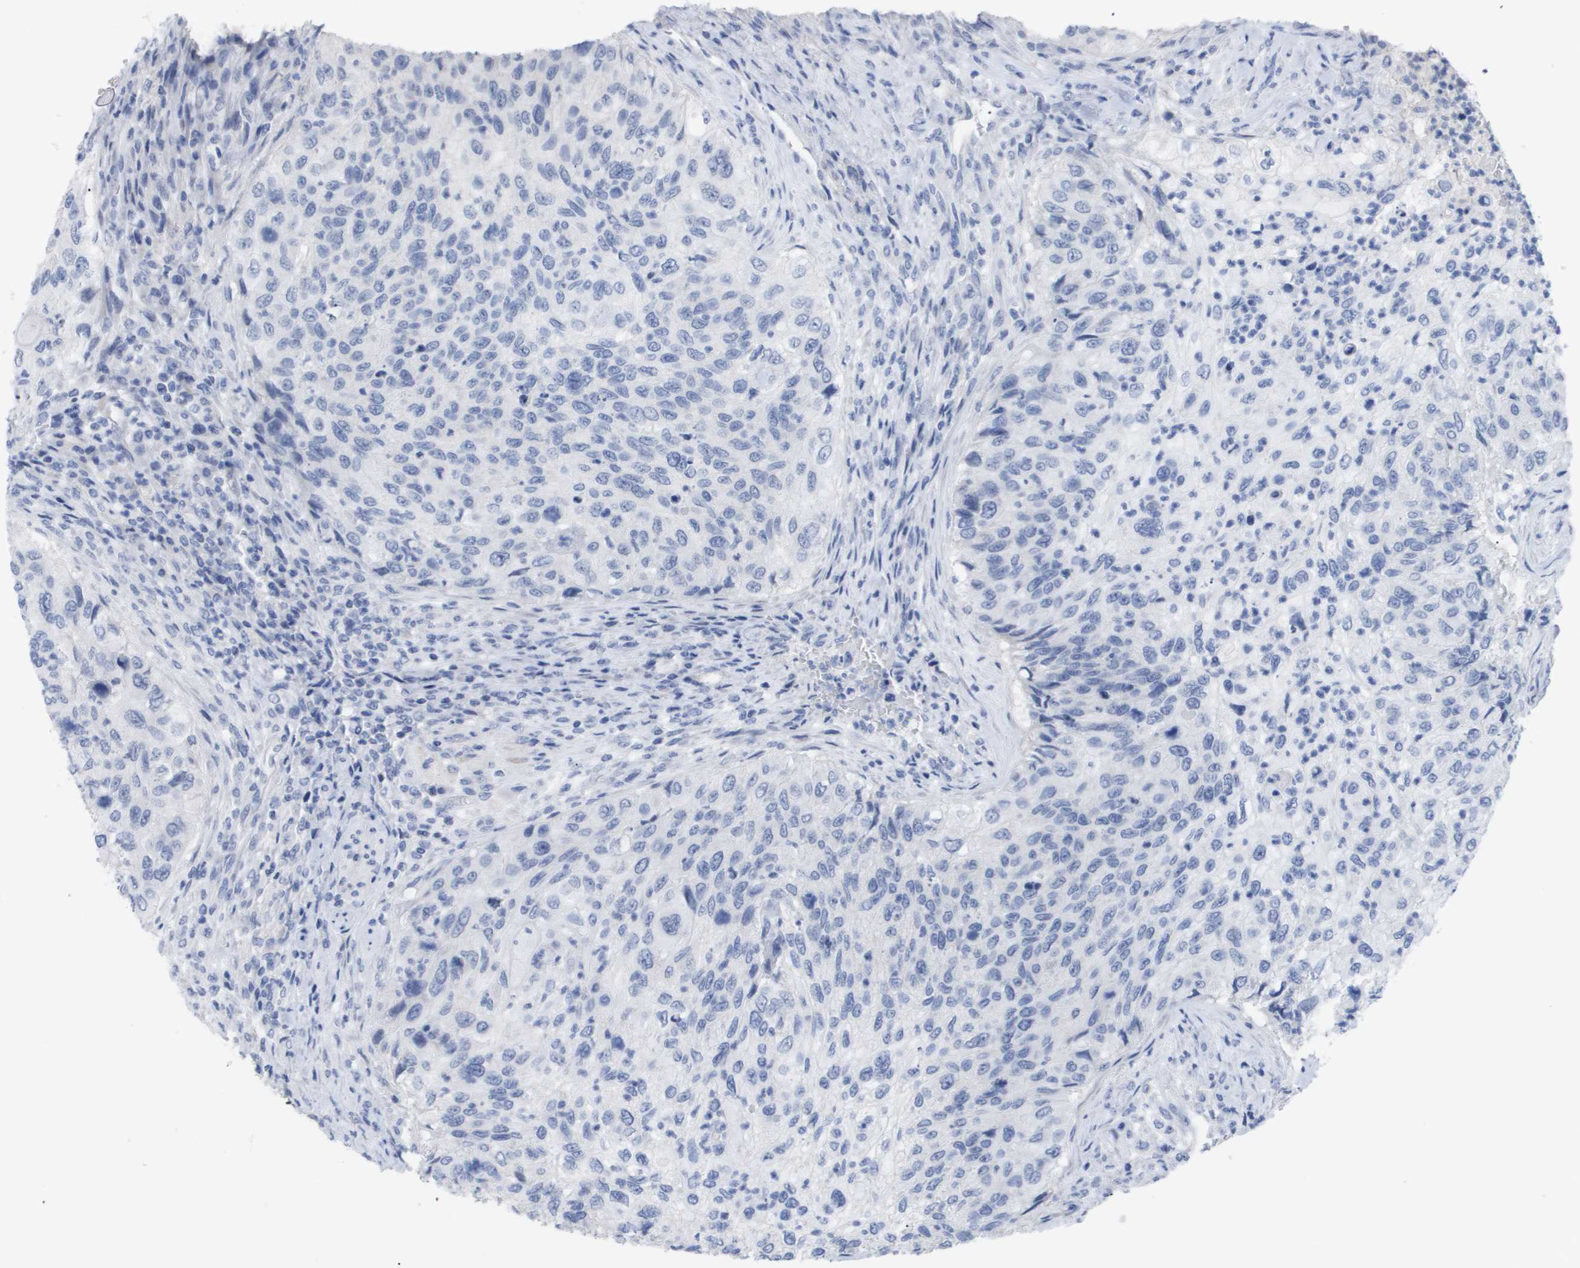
{"staining": {"intensity": "negative", "quantity": "none", "location": "none"}, "tissue": "urothelial cancer", "cell_type": "Tumor cells", "image_type": "cancer", "snomed": [{"axis": "morphology", "description": "Urothelial carcinoma, High grade"}, {"axis": "topography", "description": "Urinary bladder"}], "caption": "Human urothelial cancer stained for a protein using immunohistochemistry (IHC) displays no staining in tumor cells.", "gene": "CAV3", "patient": {"sex": "female", "age": 60}}